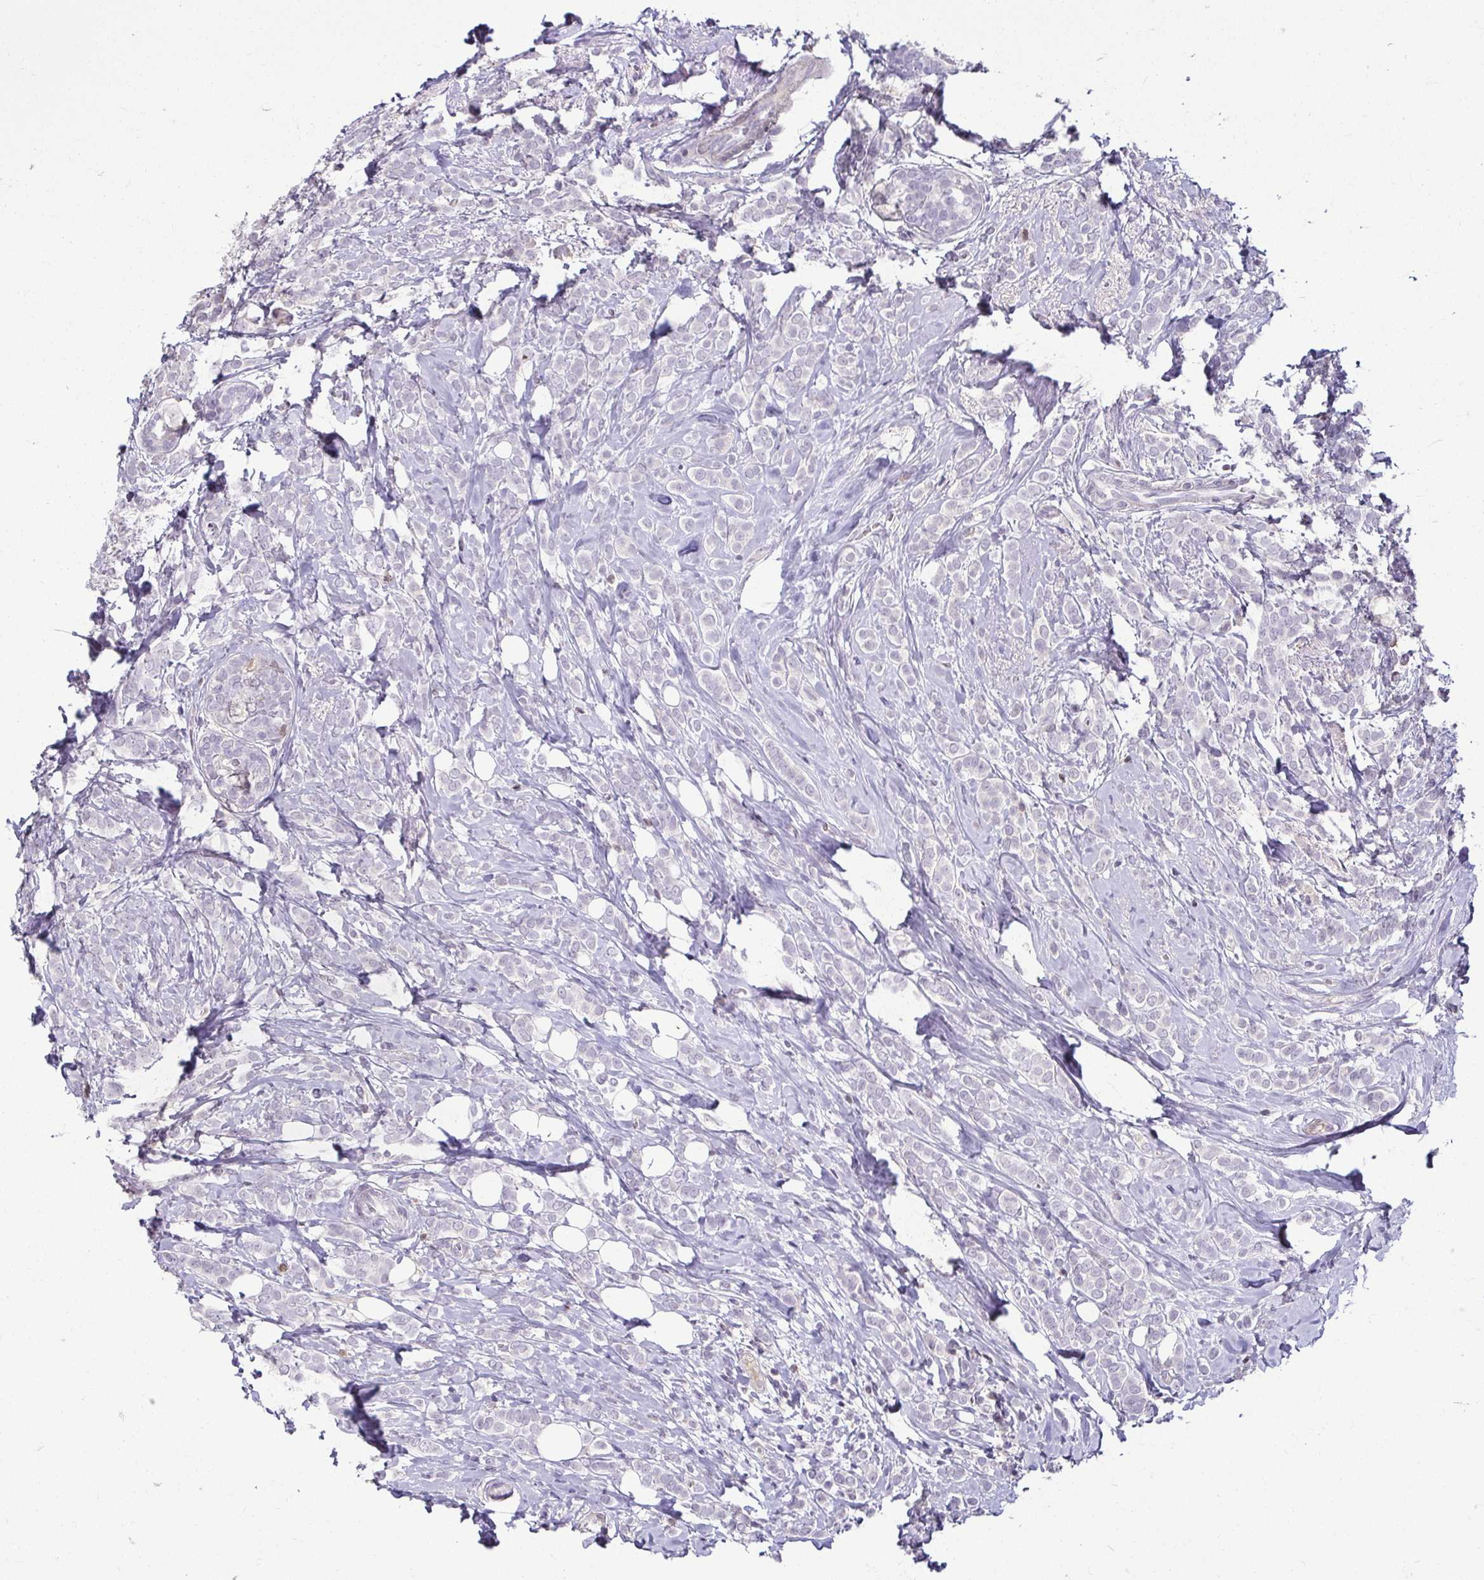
{"staining": {"intensity": "negative", "quantity": "none", "location": "none"}, "tissue": "breast cancer", "cell_type": "Tumor cells", "image_type": "cancer", "snomed": [{"axis": "morphology", "description": "Lobular carcinoma"}, {"axis": "topography", "description": "Breast"}], "caption": "Histopathology image shows no protein positivity in tumor cells of breast lobular carcinoma tissue.", "gene": "HOPX", "patient": {"sex": "female", "age": 49}}